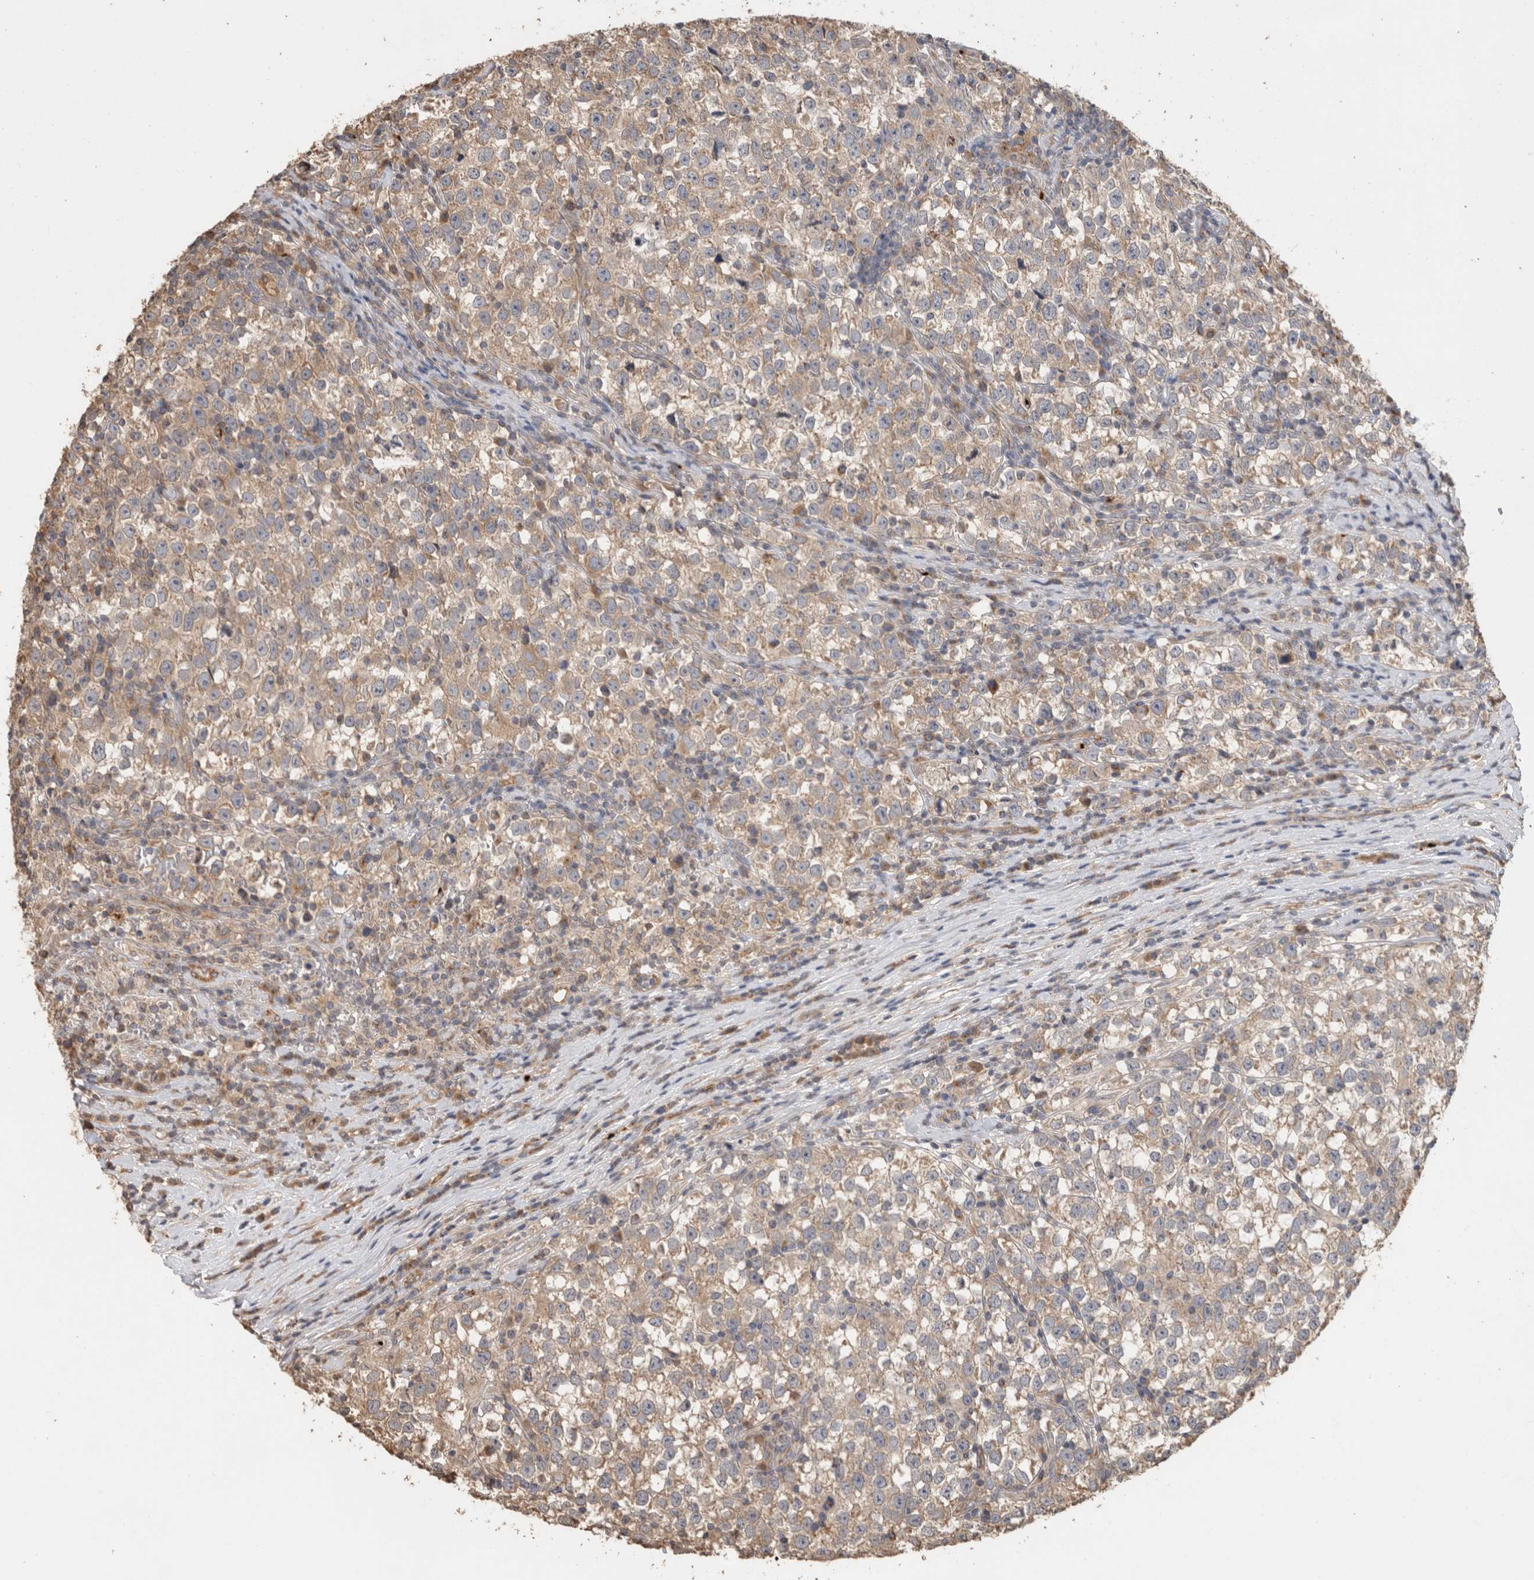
{"staining": {"intensity": "weak", "quantity": ">75%", "location": "cytoplasmic/membranous"}, "tissue": "testis cancer", "cell_type": "Tumor cells", "image_type": "cancer", "snomed": [{"axis": "morphology", "description": "Normal tissue, NOS"}, {"axis": "morphology", "description": "Seminoma, NOS"}, {"axis": "topography", "description": "Testis"}], "caption": "Brown immunohistochemical staining in human testis cancer (seminoma) demonstrates weak cytoplasmic/membranous staining in about >75% of tumor cells.", "gene": "CLIP1", "patient": {"sex": "male", "age": 43}}